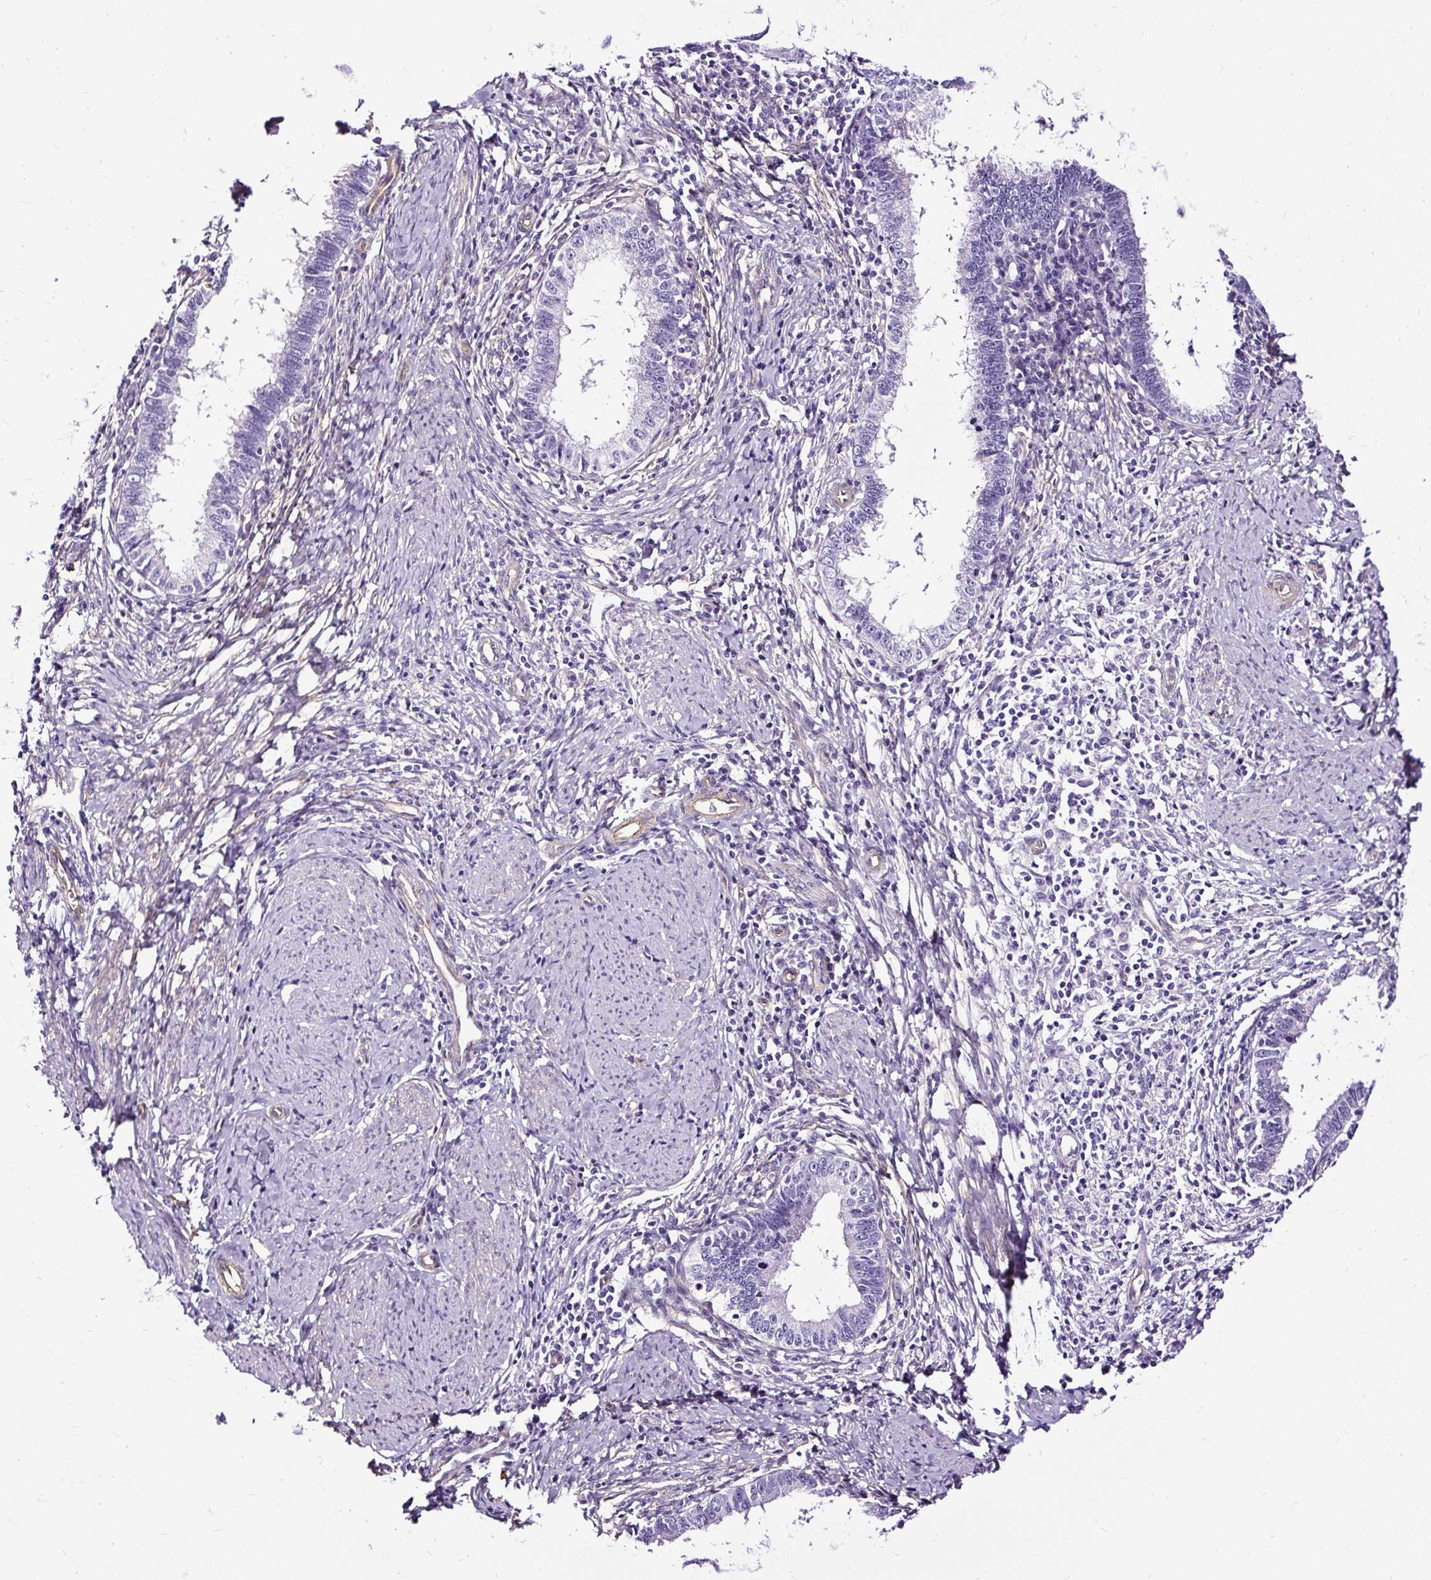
{"staining": {"intensity": "negative", "quantity": "none", "location": "none"}, "tissue": "cervical cancer", "cell_type": "Tumor cells", "image_type": "cancer", "snomed": [{"axis": "morphology", "description": "Adenocarcinoma, NOS"}, {"axis": "topography", "description": "Cervix"}], "caption": "Immunohistochemistry of adenocarcinoma (cervical) demonstrates no expression in tumor cells.", "gene": "SLC7A8", "patient": {"sex": "female", "age": 36}}